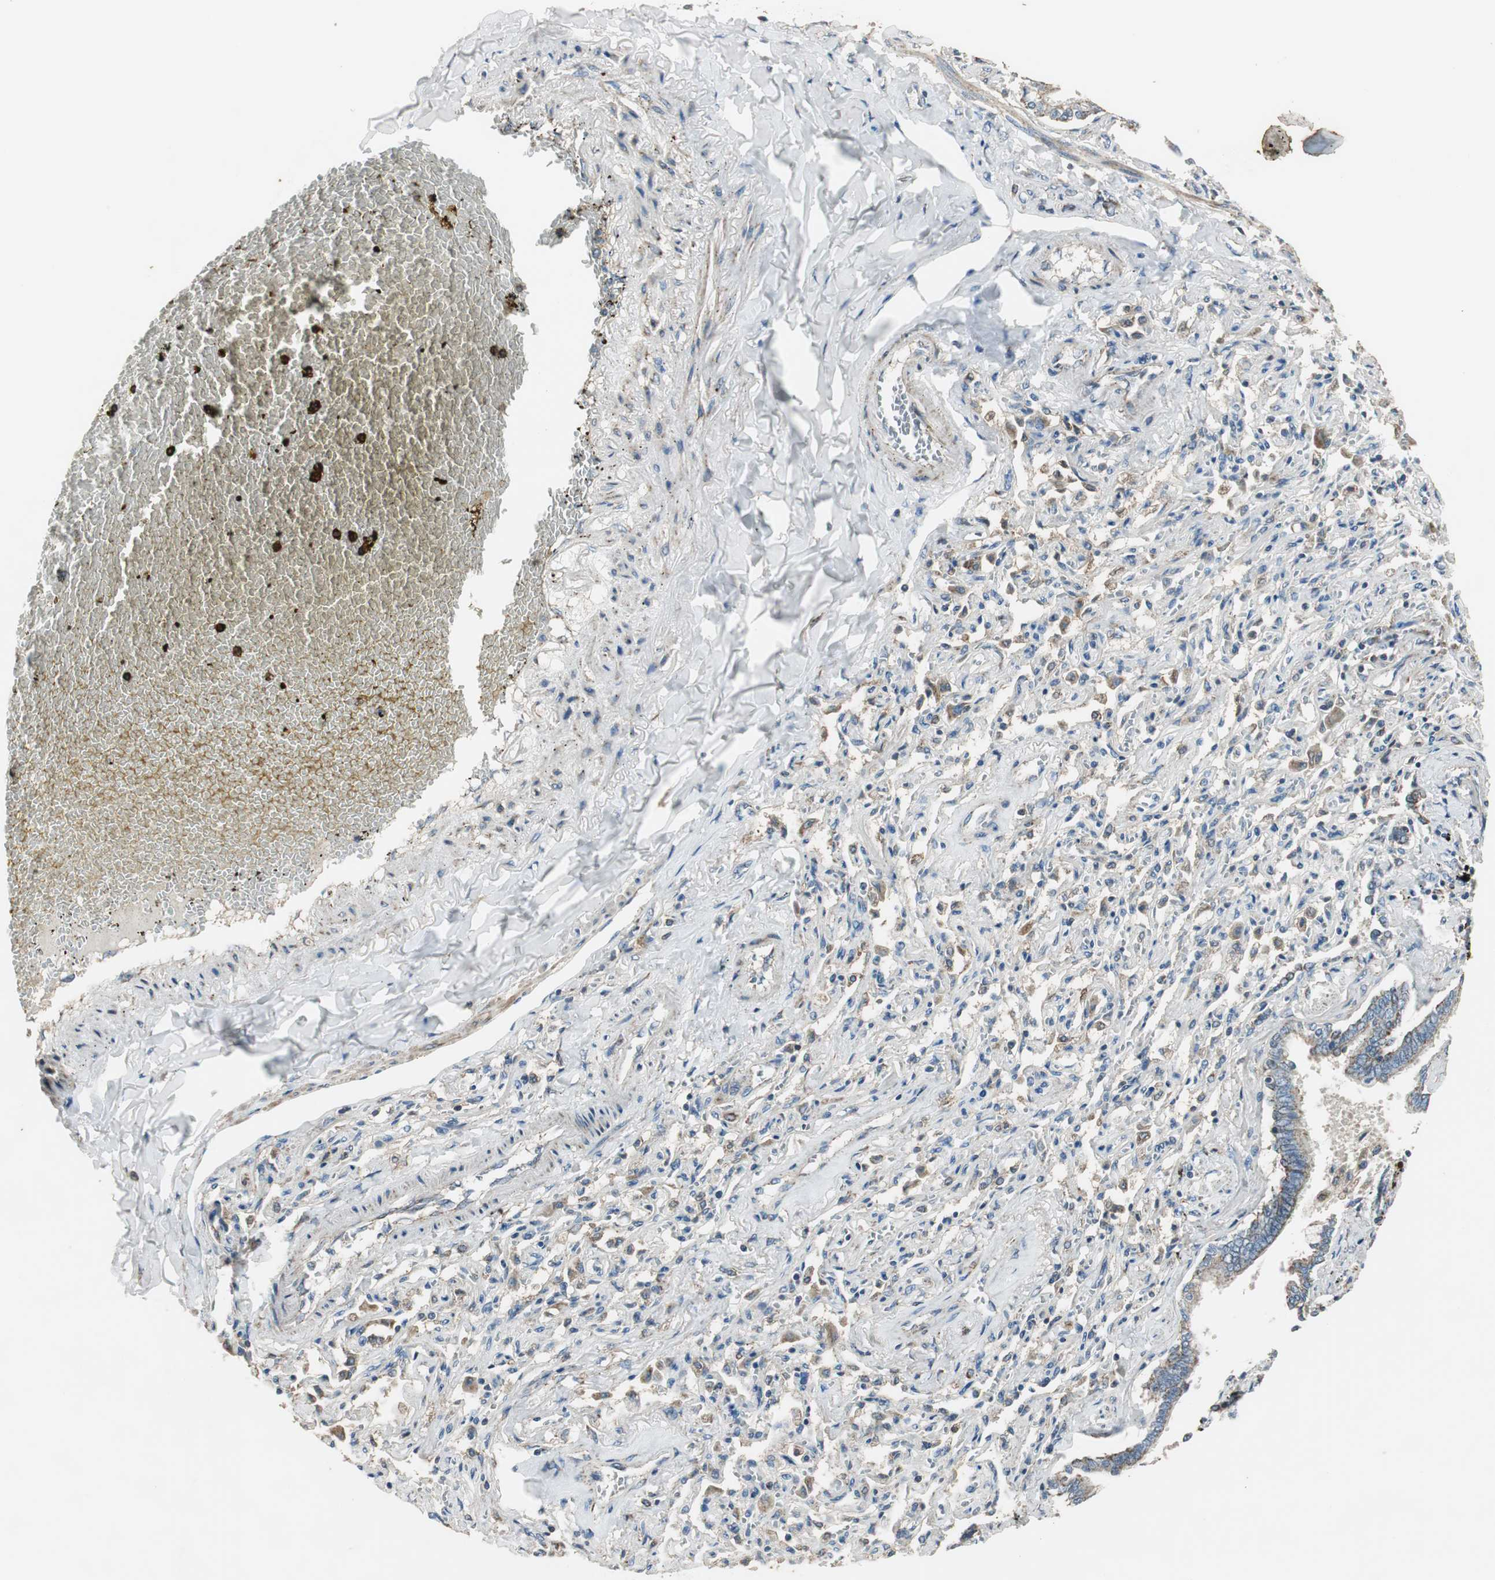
{"staining": {"intensity": "moderate", "quantity": ">75%", "location": "cytoplasmic/membranous"}, "tissue": "bronchus", "cell_type": "Respiratory epithelial cells", "image_type": "normal", "snomed": [{"axis": "morphology", "description": "Normal tissue, NOS"}, {"axis": "topography", "description": "Lung"}], "caption": "Moderate cytoplasmic/membranous expression for a protein is appreciated in about >75% of respiratory epithelial cells of normal bronchus using immunohistochemistry.", "gene": "MSTO1", "patient": {"sex": "male", "age": 64}}